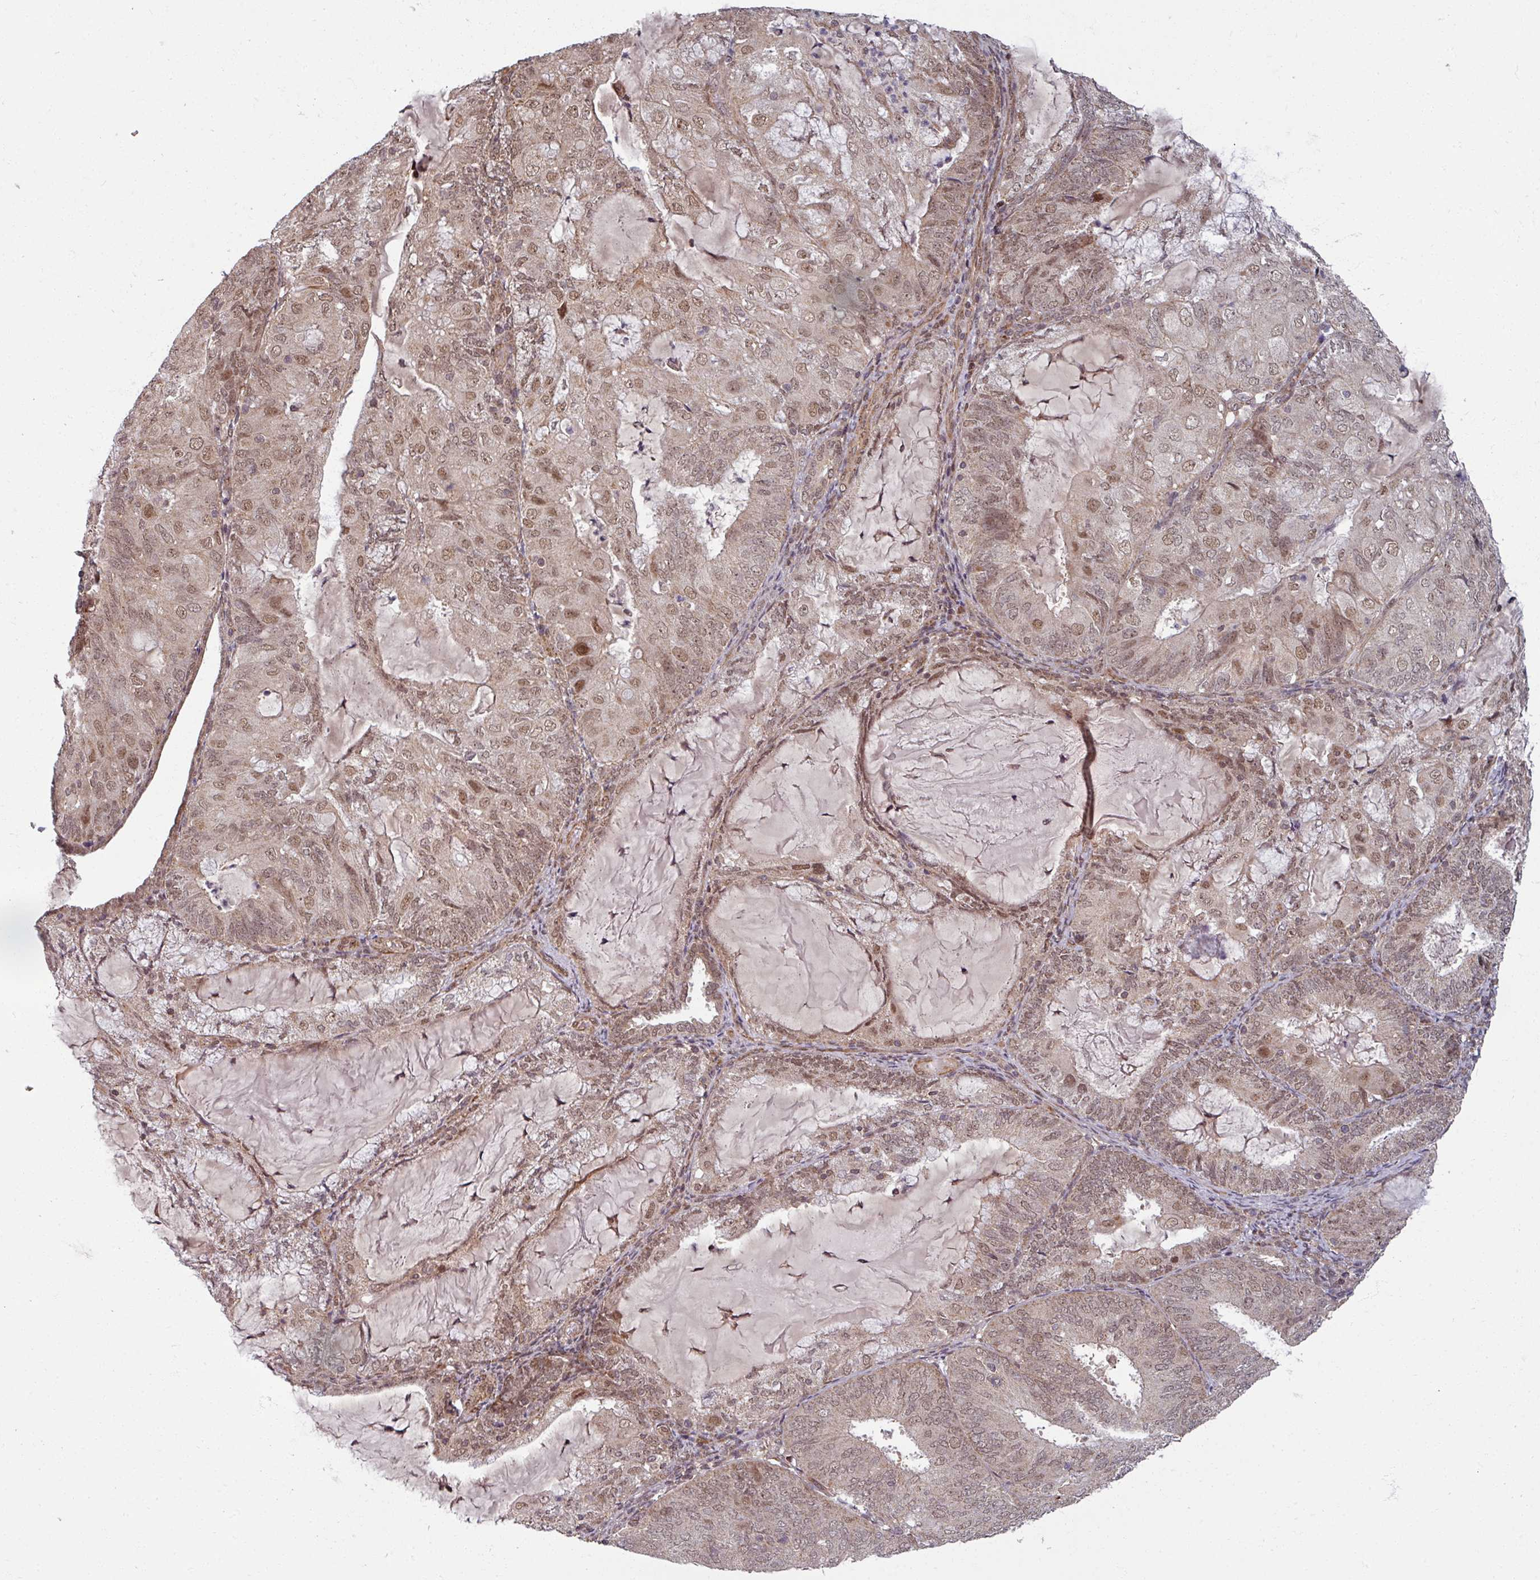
{"staining": {"intensity": "moderate", "quantity": ">75%", "location": "nuclear"}, "tissue": "endometrial cancer", "cell_type": "Tumor cells", "image_type": "cancer", "snomed": [{"axis": "morphology", "description": "Adenocarcinoma, NOS"}, {"axis": "topography", "description": "Endometrium"}], "caption": "This is a micrograph of immunohistochemistry (IHC) staining of endometrial cancer, which shows moderate staining in the nuclear of tumor cells.", "gene": "SWI5", "patient": {"sex": "female", "age": 81}}